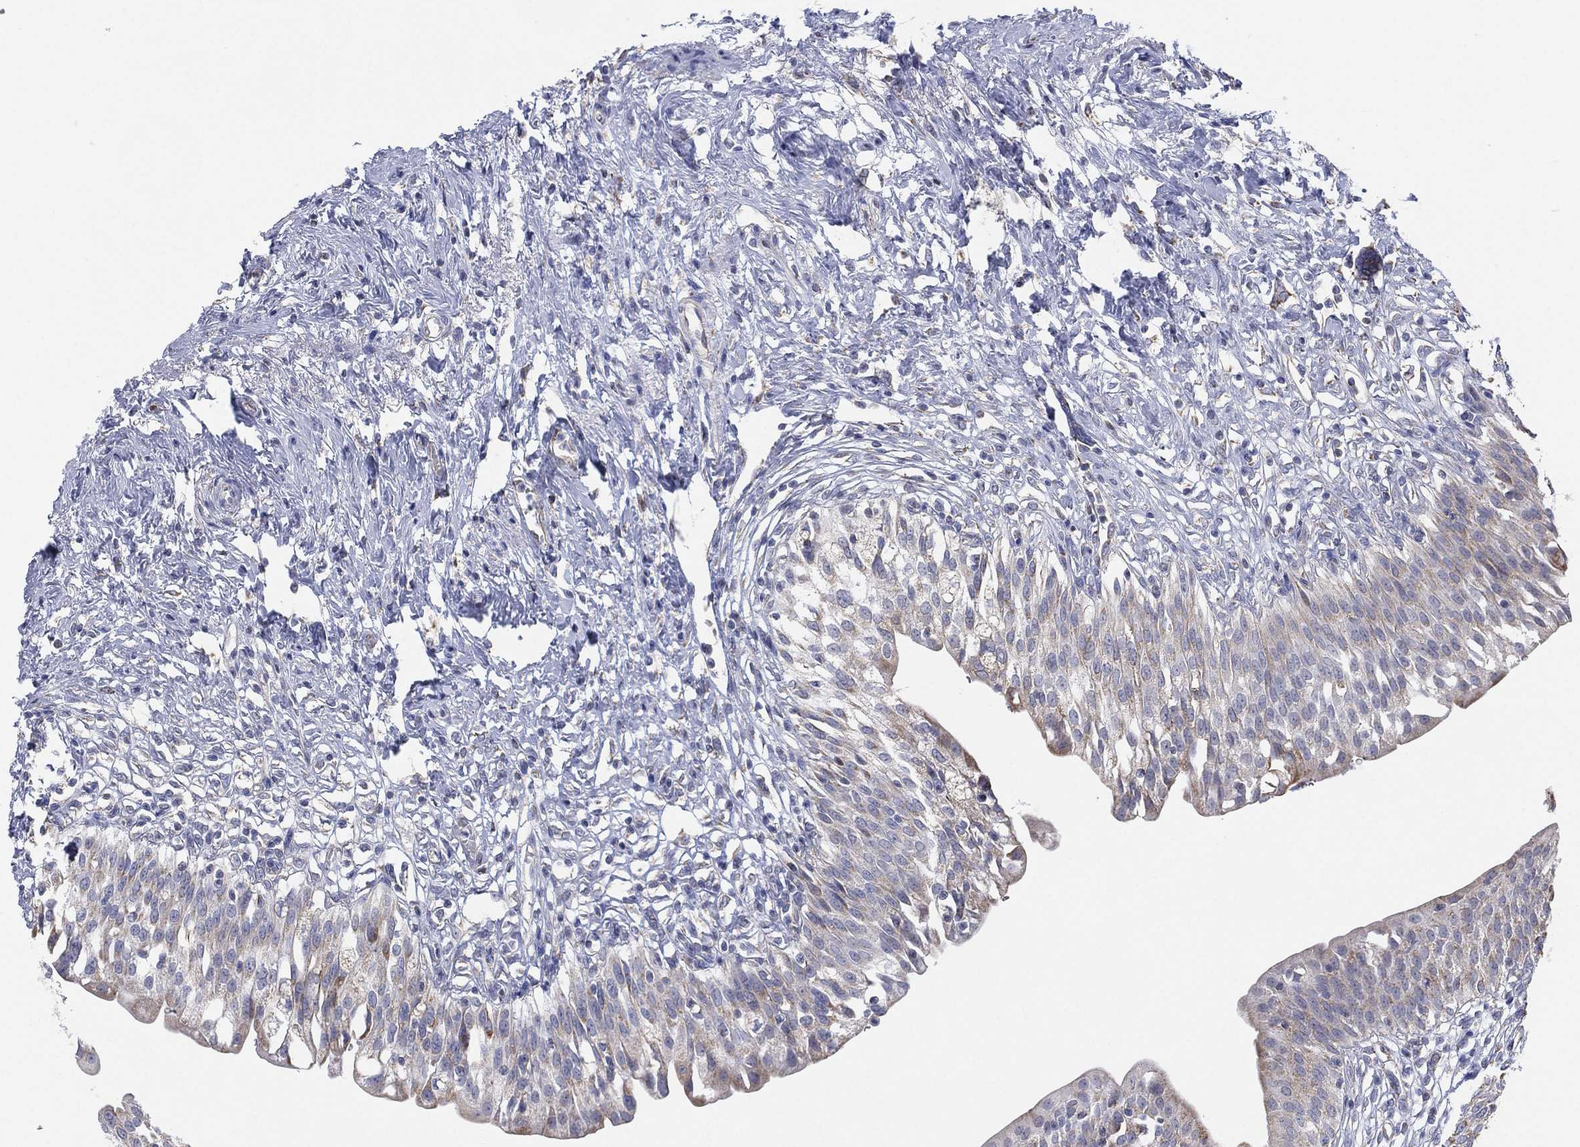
{"staining": {"intensity": "weak", "quantity": "<25%", "location": "cytoplasmic/membranous"}, "tissue": "urinary bladder", "cell_type": "Urothelial cells", "image_type": "normal", "snomed": [{"axis": "morphology", "description": "Normal tissue, NOS"}, {"axis": "topography", "description": "Urinary bladder"}], "caption": "This is a micrograph of IHC staining of unremarkable urinary bladder, which shows no expression in urothelial cells.", "gene": "INA", "patient": {"sex": "male", "age": 76}}